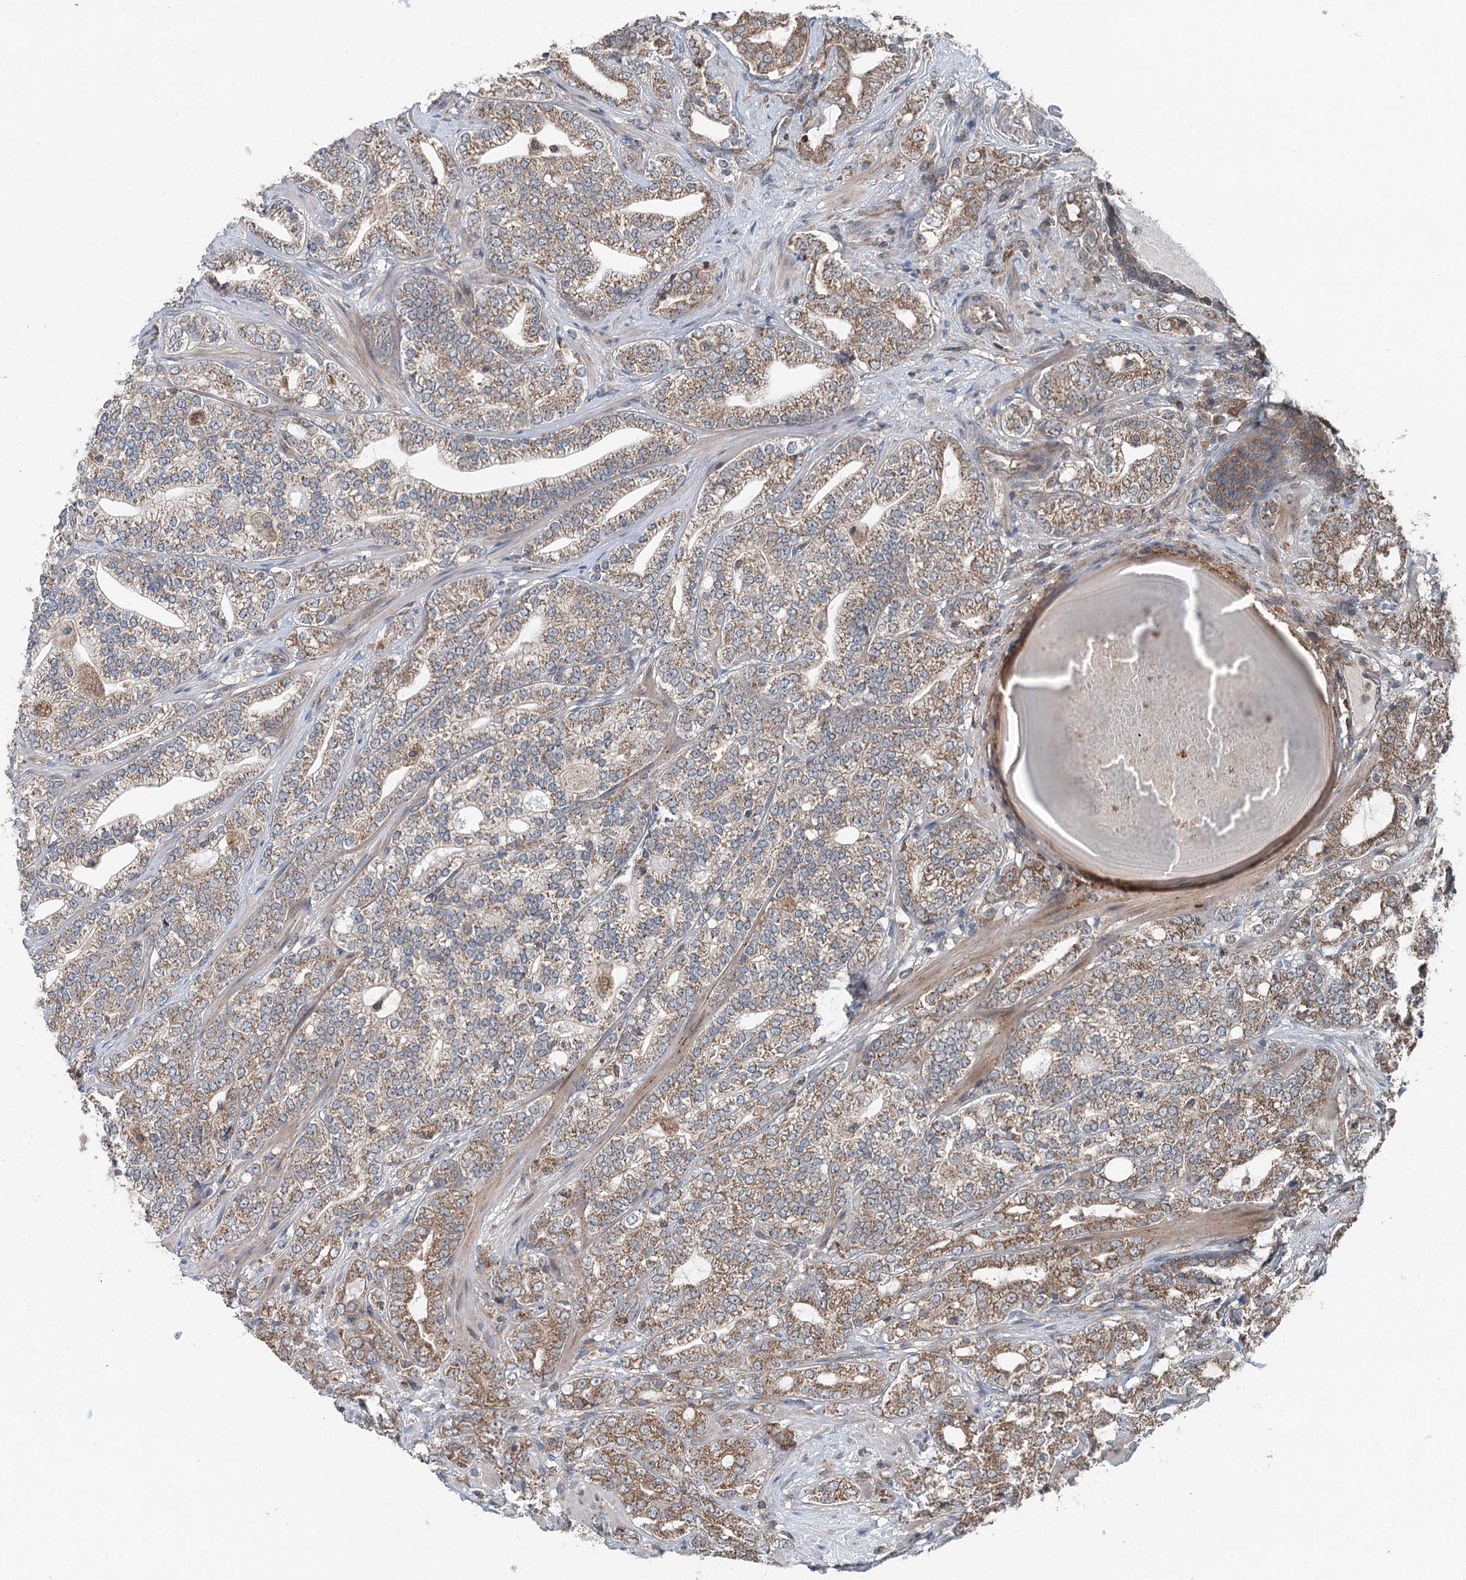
{"staining": {"intensity": "moderate", "quantity": ">75%", "location": "cytoplasmic/membranous"}, "tissue": "prostate cancer", "cell_type": "Tumor cells", "image_type": "cancer", "snomed": [{"axis": "morphology", "description": "Adenocarcinoma, High grade"}, {"axis": "topography", "description": "Prostate"}], "caption": "Human prostate adenocarcinoma (high-grade) stained with a brown dye shows moderate cytoplasmic/membranous positive staining in about >75% of tumor cells.", "gene": "SKIC3", "patient": {"sex": "male", "age": 64}}